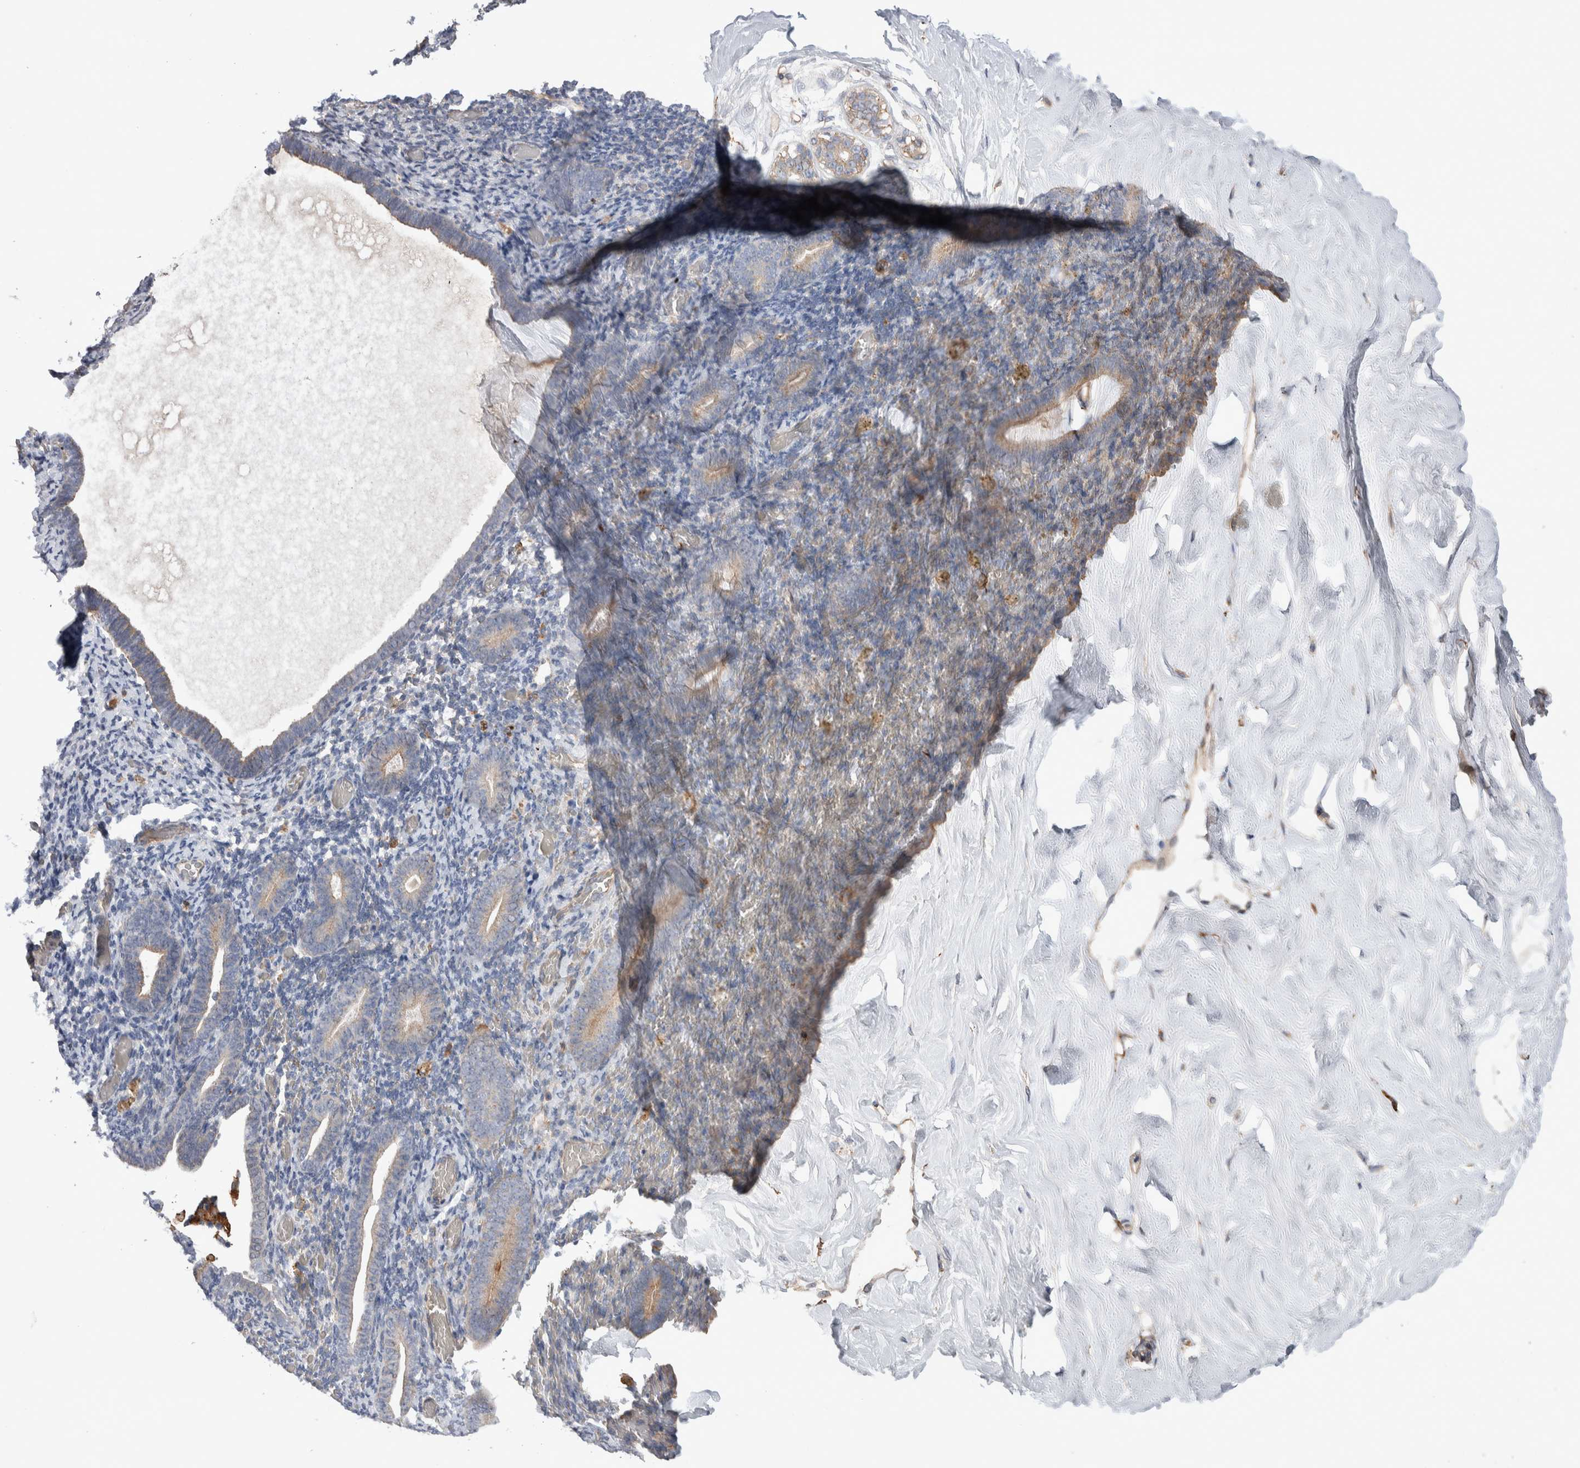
{"staining": {"intensity": "negative", "quantity": "none", "location": "none"}, "tissue": "endometrium", "cell_type": "Cells in endometrial stroma", "image_type": "normal", "snomed": [{"axis": "morphology", "description": "Normal tissue, NOS"}, {"axis": "topography", "description": "Endometrium"}], "caption": "Immunohistochemistry photomicrograph of unremarkable human endometrium stained for a protein (brown), which shows no staining in cells in endometrial stroma.", "gene": "GCNA", "patient": {"sex": "female", "age": 51}}